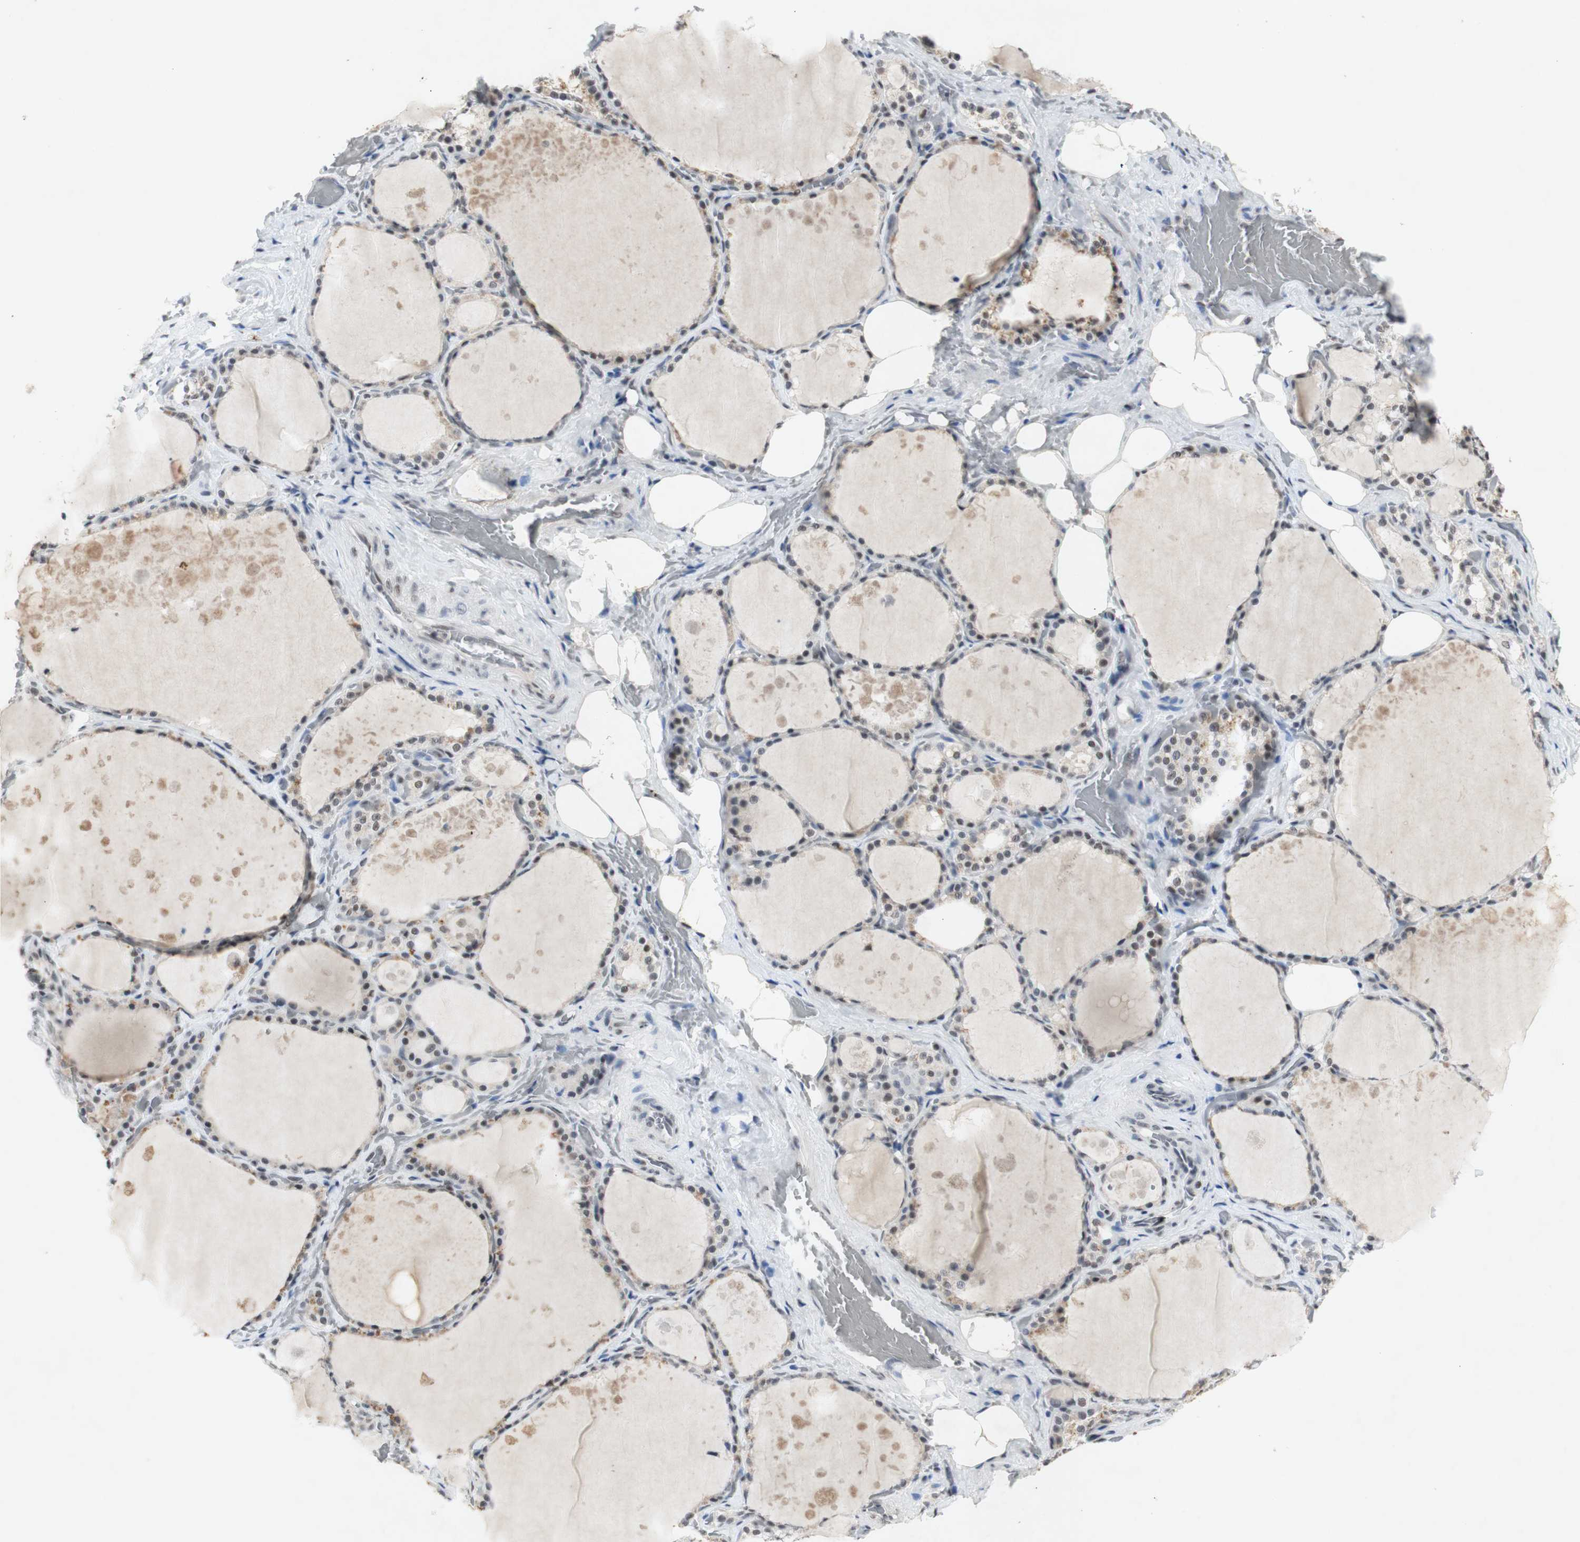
{"staining": {"intensity": "strong", "quantity": ">75%", "location": "cytoplasmic/membranous,nuclear"}, "tissue": "thyroid gland", "cell_type": "Glandular cells", "image_type": "normal", "snomed": [{"axis": "morphology", "description": "Normal tissue, NOS"}, {"axis": "topography", "description": "Thyroid gland"}], "caption": "A brown stain highlights strong cytoplasmic/membranous,nuclear expression of a protein in glandular cells of normal human thyroid gland. (Stains: DAB in brown, nuclei in blue, Microscopy: brightfield microscopy at high magnification).", "gene": "SNRPB", "patient": {"sex": "male", "age": 61}}